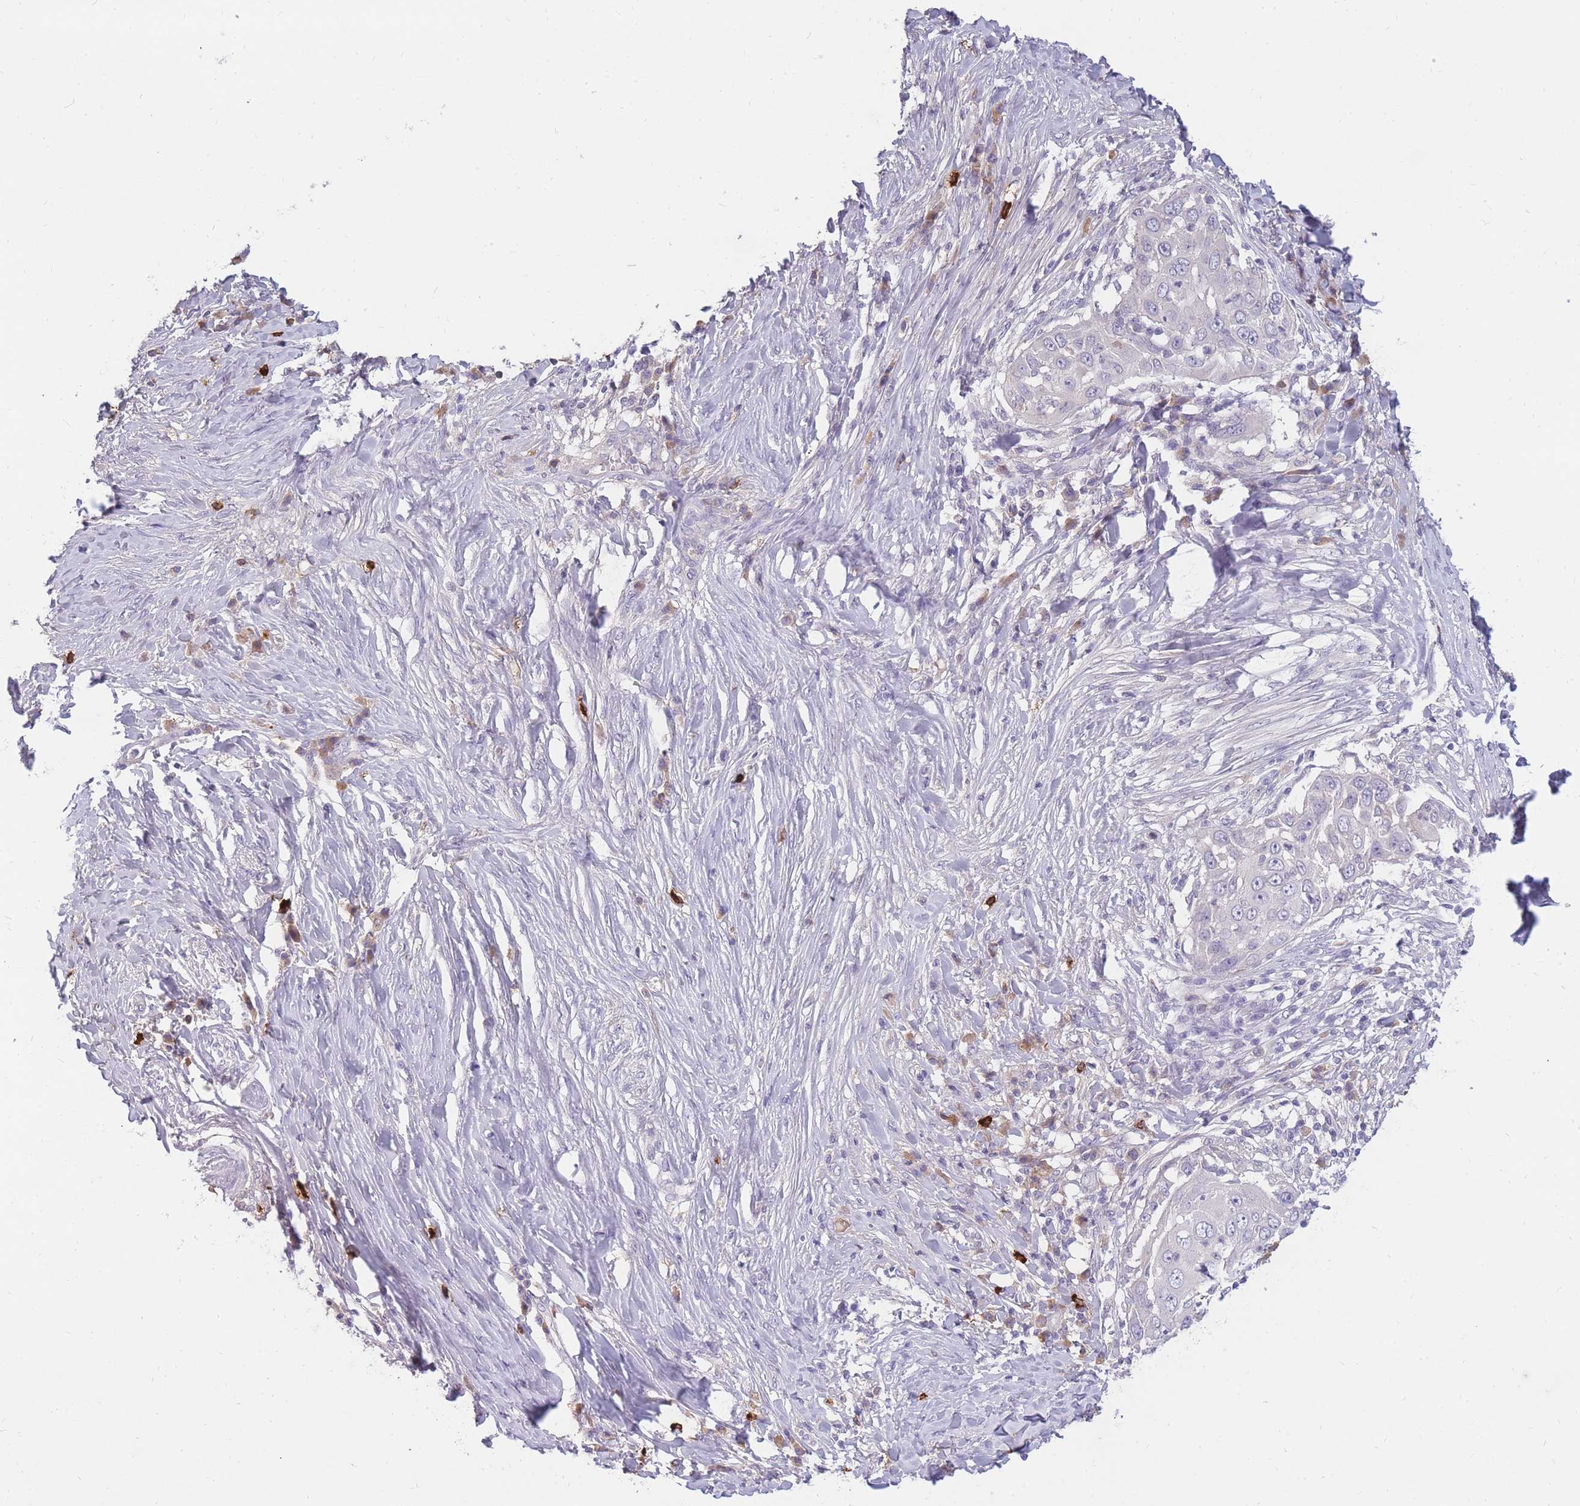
{"staining": {"intensity": "negative", "quantity": "none", "location": "none"}, "tissue": "skin cancer", "cell_type": "Tumor cells", "image_type": "cancer", "snomed": [{"axis": "morphology", "description": "Squamous cell carcinoma, NOS"}, {"axis": "topography", "description": "Skin"}], "caption": "Immunohistochemistry (IHC) micrograph of neoplastic tissue: human skin squamous cell carcinoma stained with DAB reveals no significant protein staining in tumor cells.", "gene": "TPSD1", "patient": {"sex": "female", "age": 44}}